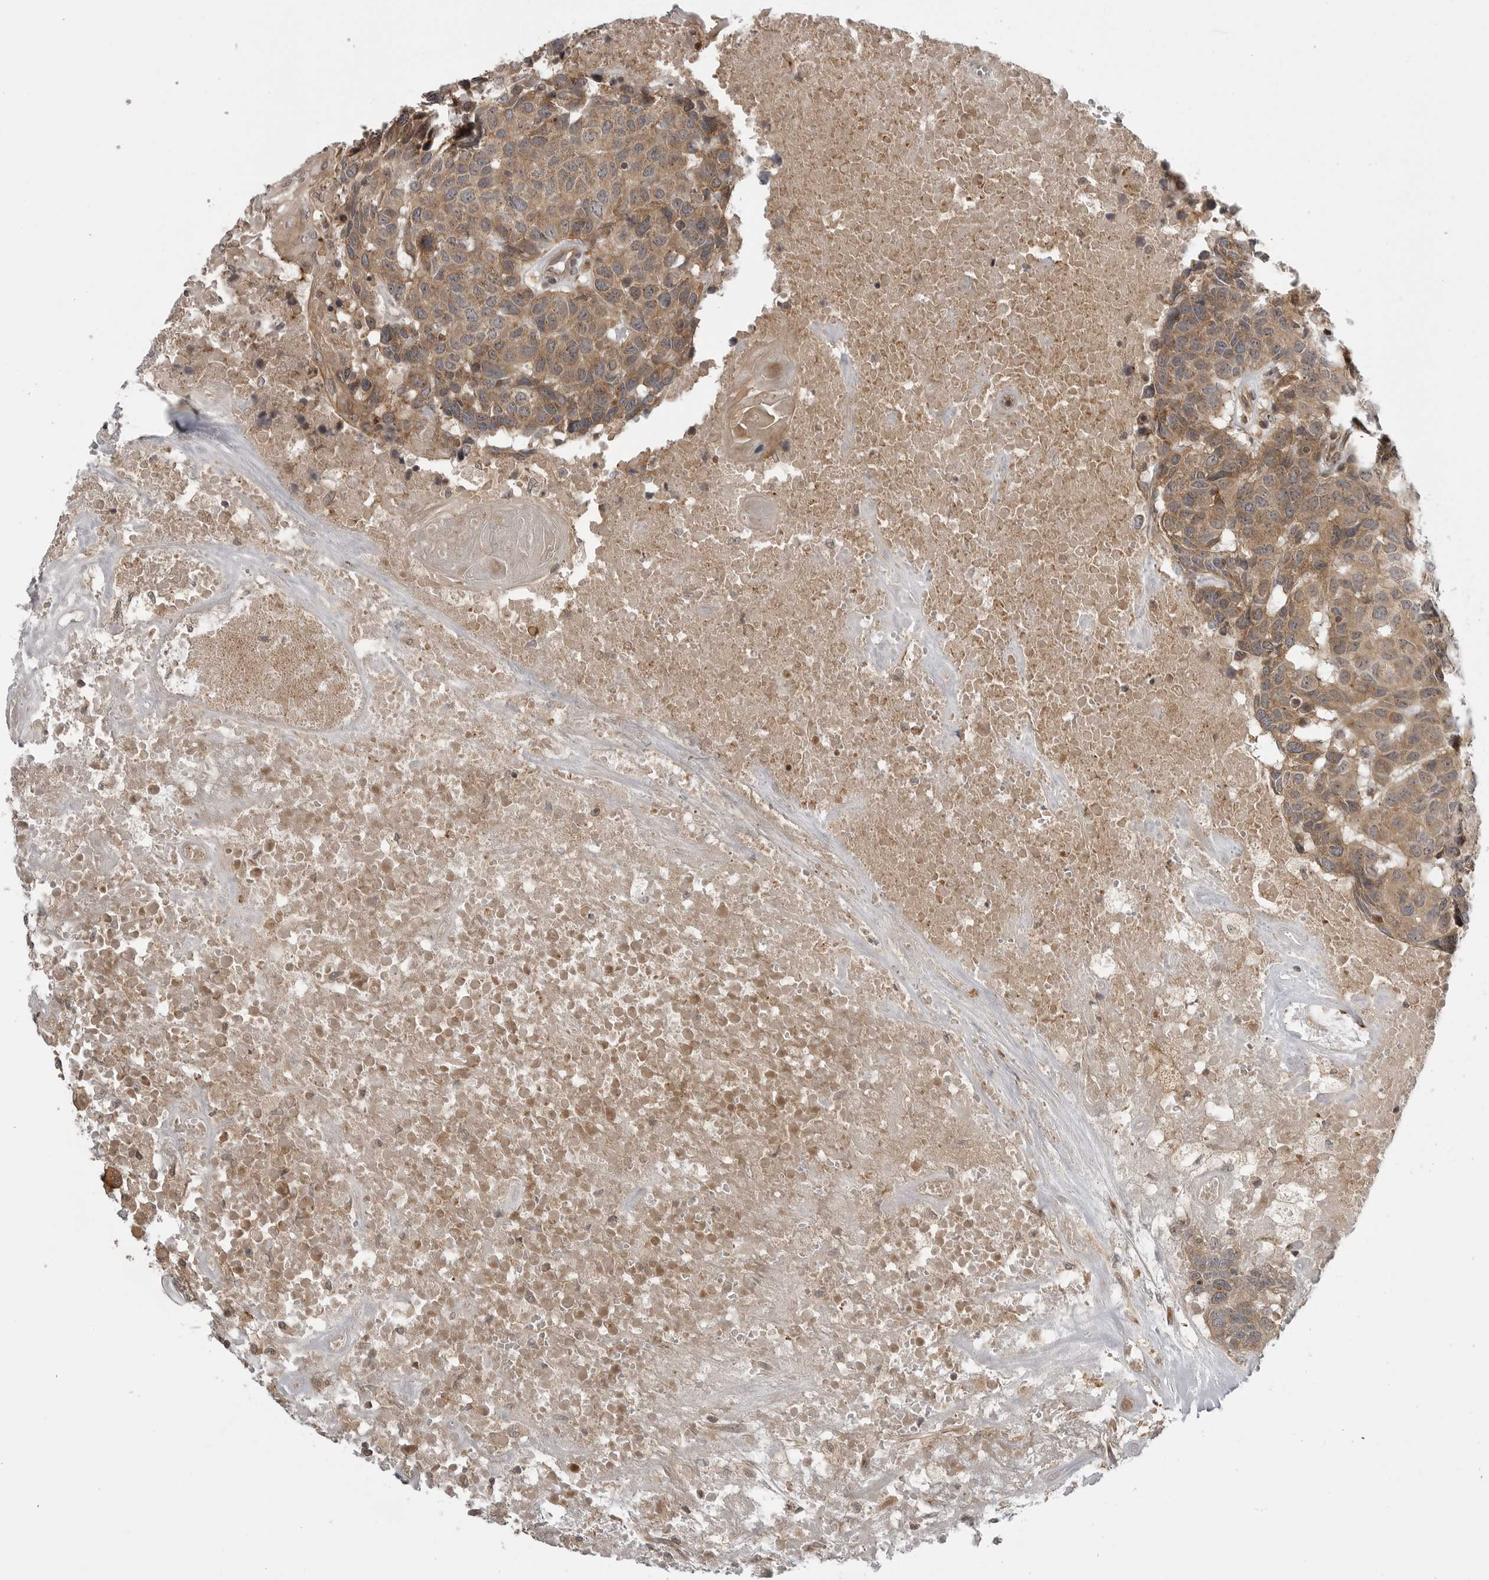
{"staining": {"intensity": "moderate", "quantity": ">75%", "location": "cytoplasmic/membranous"}, "tissue": "head and neck cancer", "cell_type": "Tumor cells", "image_type": "cancer", "snomed": [{"axis": "morphology", "description": "Squamous cell carcinoma, NOS"}, {"axis": "topography", "description": "Head-Neck"}], "caption": "Head and neck cancer was stained to show a protein in brown. There is medium levels of moderate cytoplasmic/membranous positivity in about >75% of tumor cells. The protein is stained brown, and the nuclei are stained in blue (DAB IHC with brightfield microscopy, high magnification).", "gene": "LRRC45", "patient": {"sex": "male", "age": 66}}